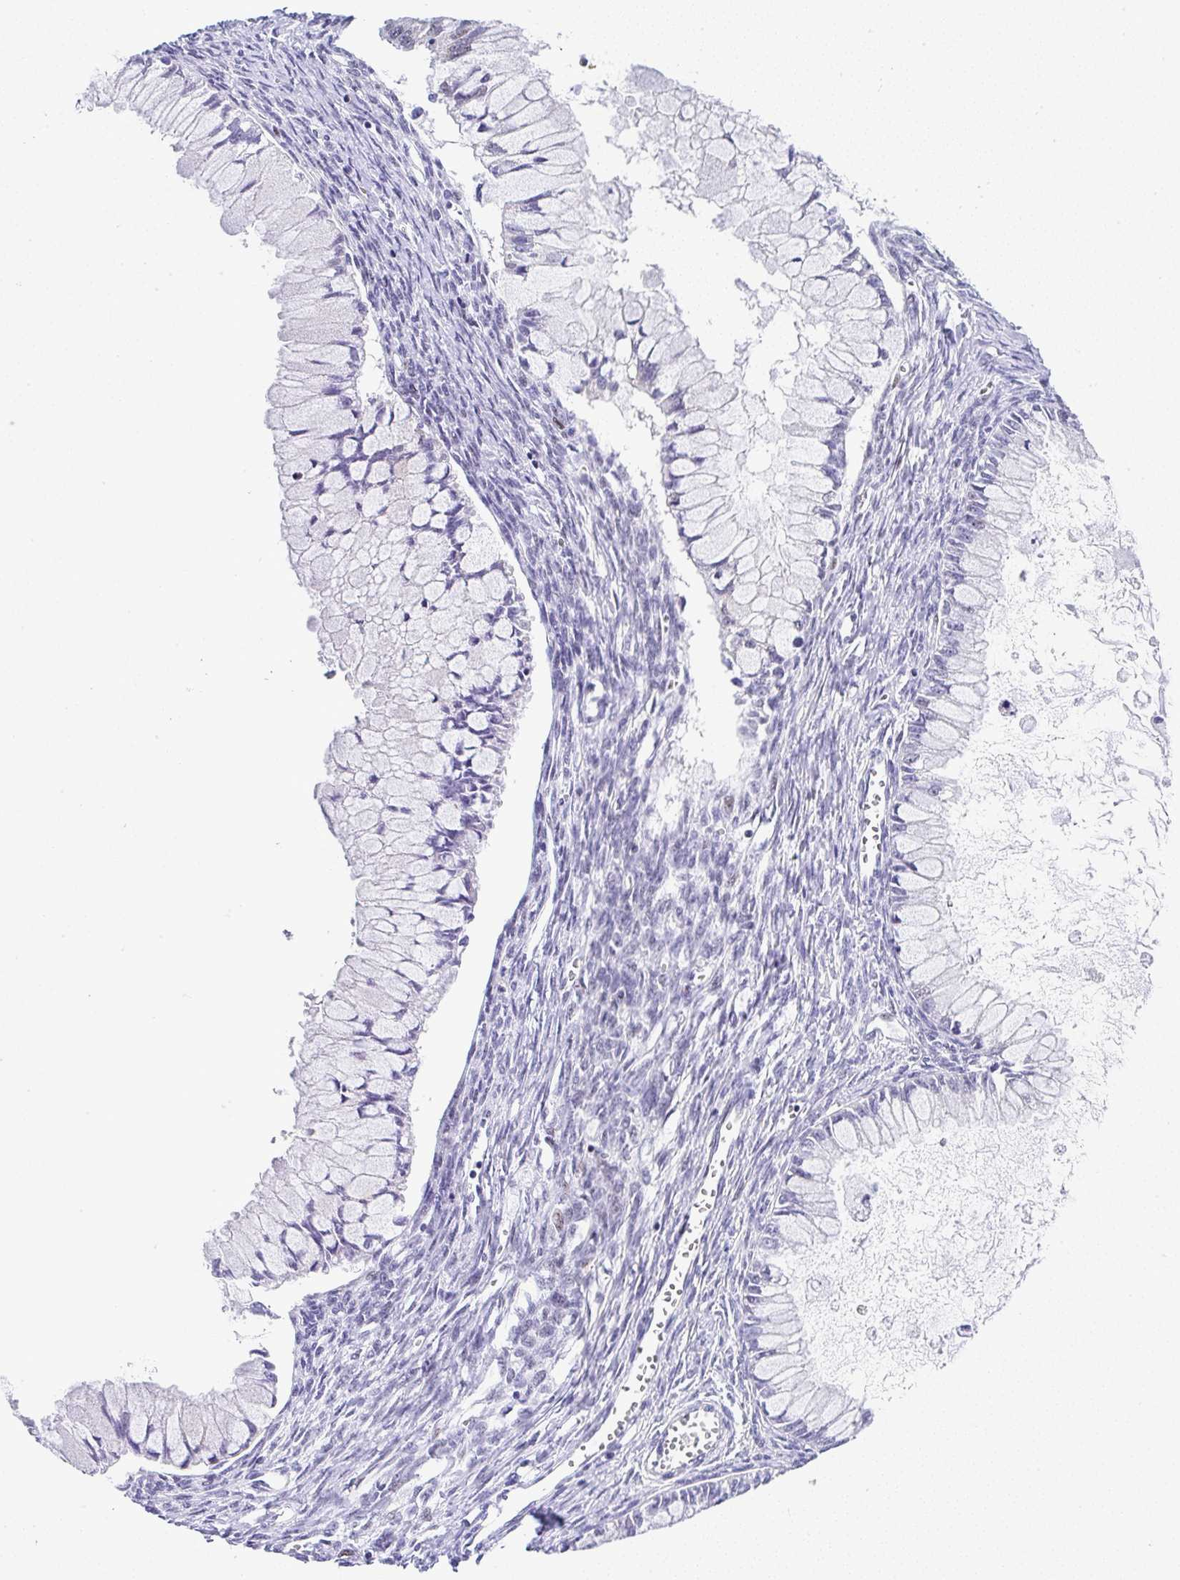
{"staining": {"intensity": "negative", "quantity": "none", "location": "none"}, "tissue": "ovarian cancer", "cell_type": "Tumor cells", "image_type": "cancer", "snomed": [{"axis": "morphology", "description": "Cystadenocarcinoma, mucinous, NOS"}, {"axis": "topography", "description": "Ovary"}], "caption": "Tumor cells are negative for brown protein staining in ovarian cancer. (Stains: DAB (3,3'-diaminobenzidine) immunohistochemistry (IHC) with hematoxylin counter stain, Microscopy: brightfield microscopy at high magnification).", "gene": "NR1D2", "patient": {"sex": "female", "age": 34}}